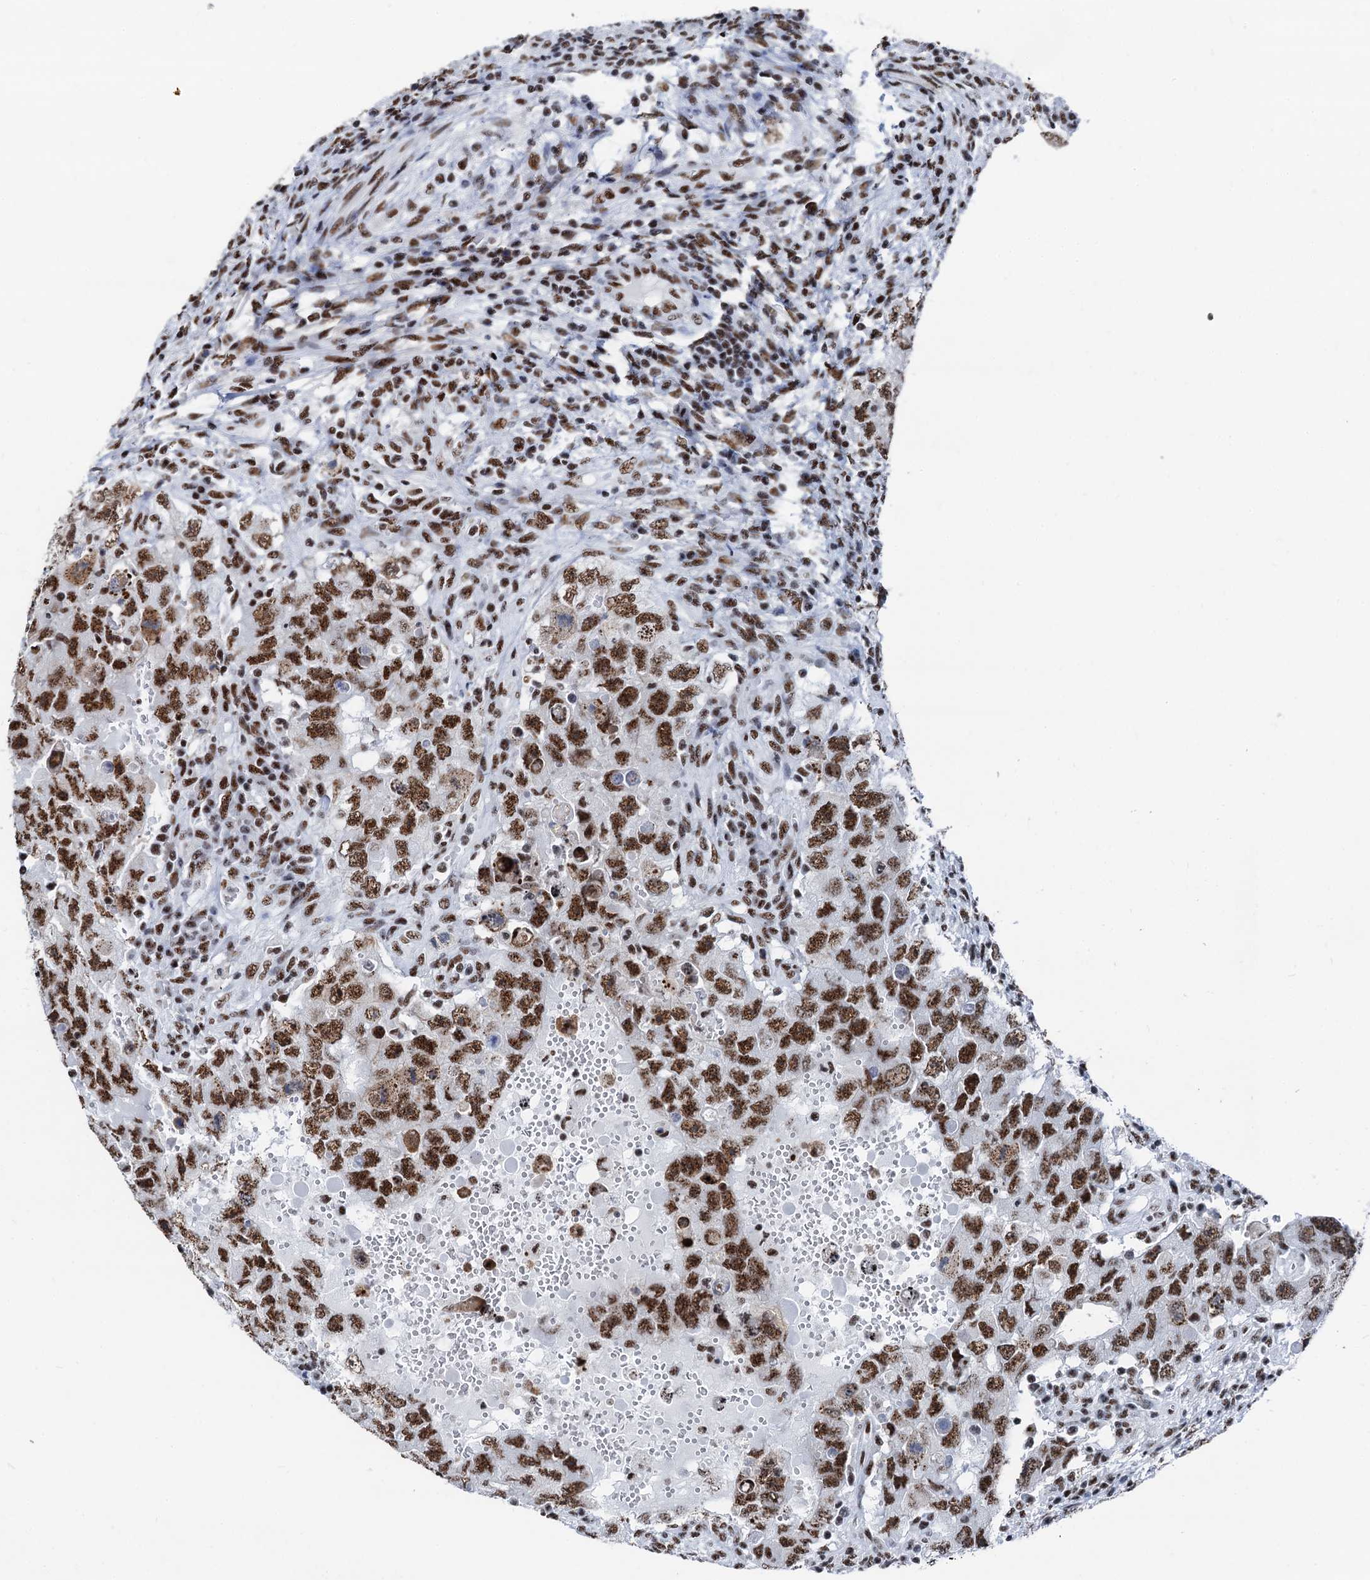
{"staining": {"intensity": "strong", "quantity": ">75%", "location": "nuclear"}, "tissue": "testis cancer", "cell_type": "Tumor cells", "image_type": "cancer", "snomed": [{"axis": "morphology", "description": "Carcinoma, Embryonal, NOS"}, {"axis": "topography", "description": "Testis"}], "caption": "Human testis cancer stained with a protein marker reveals strong staining in tumor cells.", "gene": "DDX23", "patient": {"sex": "male", "age": 26}}